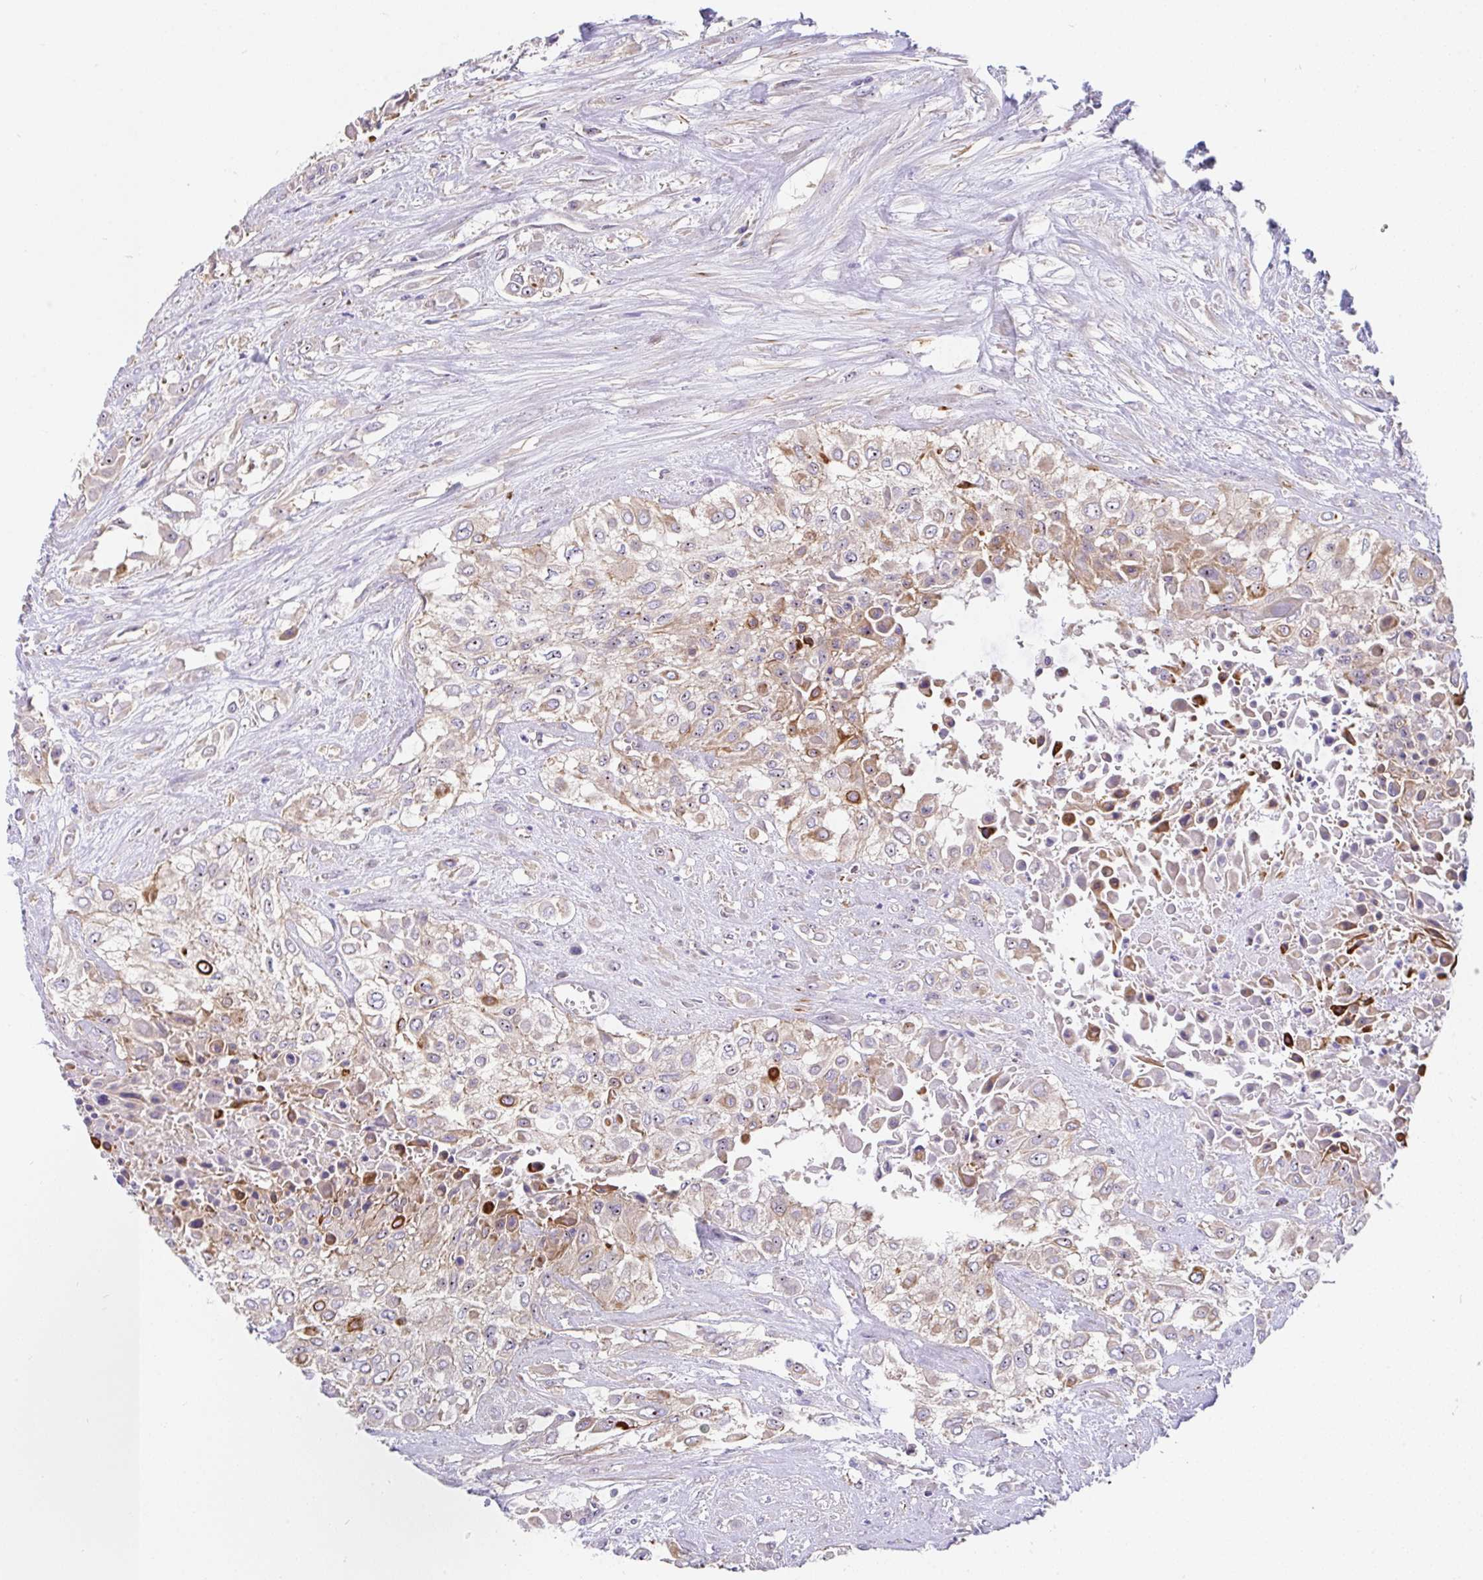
{"staining": {"intensity": "moderate", "quantity": "25%-75%", "location": "cytoplasmic/membranous"}, "tissue": "urothelial cancer", "cell_type": "Tumor cells", "image_type": "cancer", "snomed": [{"axis": "morphology", "description": "Urothelial carcinoma, High grade"}, {"axis": "topography", "description": "Urinary bladder"}], "caption": "Urothelial carcinoma (high-grade) stained with a protein marker shows moderate staining in tumor cells.", "gene": "LRRC26", "patient": {"sex": "male", "age": 57}}